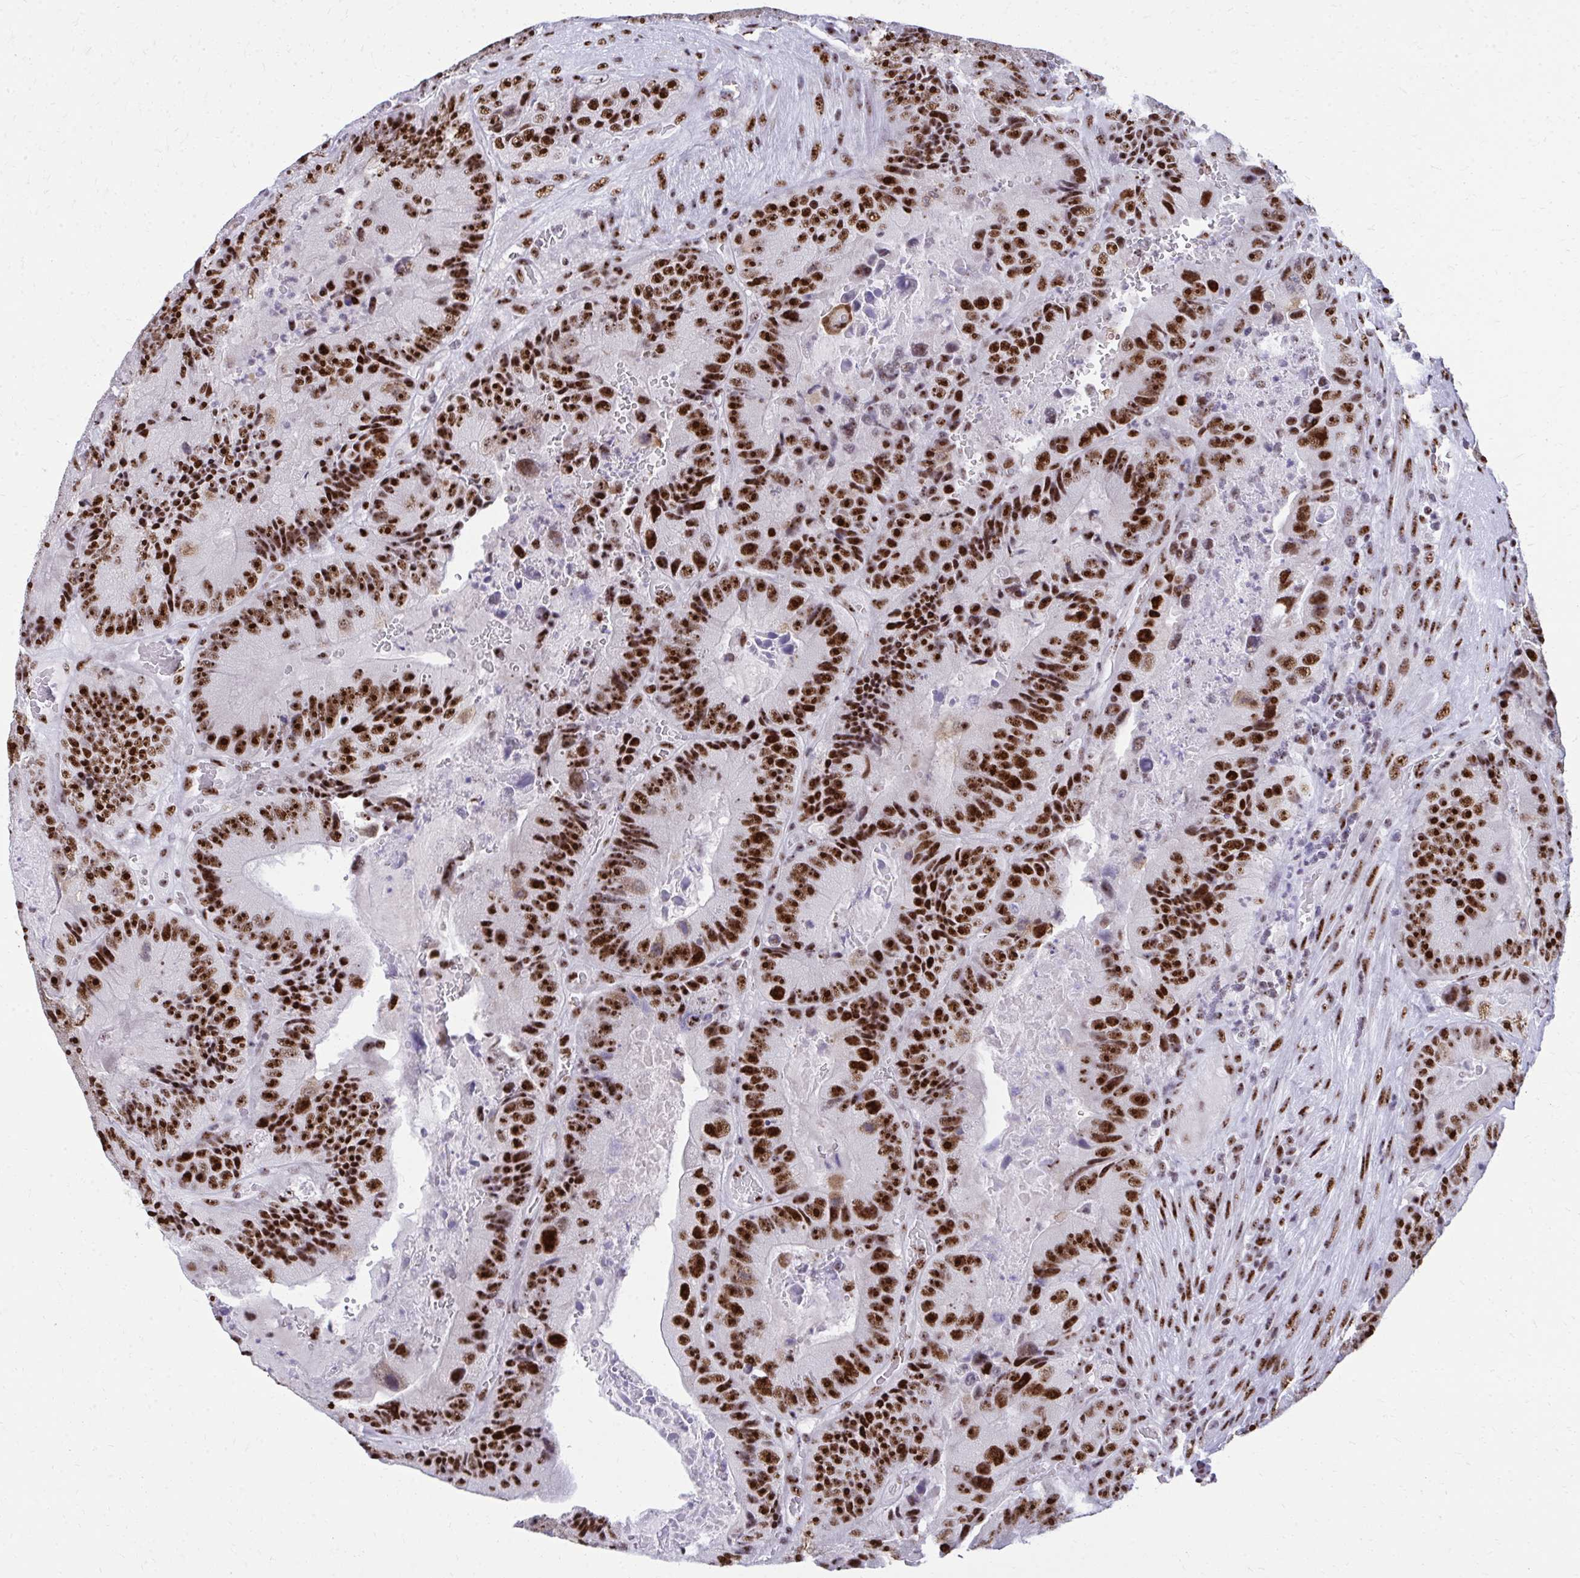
{"staining": {"intensity": "strong", "quantity": ">75%", "location": "nuclear"}, "tissue": "colorectal cancer", "cell_type": "Tumor cells", "image_type": "cancer", "snomed": [{"axis": "morphology", "description": "Adenocarcinoma, NOS"}, {"axis": "topography", "description": "Colon"}], "caption": "Immunohistochemistry of human adenocarcinoma (colorectal) shows high levels of strong nuclear expression in approximately >75% of tumor cells. (brown staining indicates protein expression, while blue staining denotes nuclei).", "gene": "PELP1", "patient": {"sex": "female", "age": 86}}